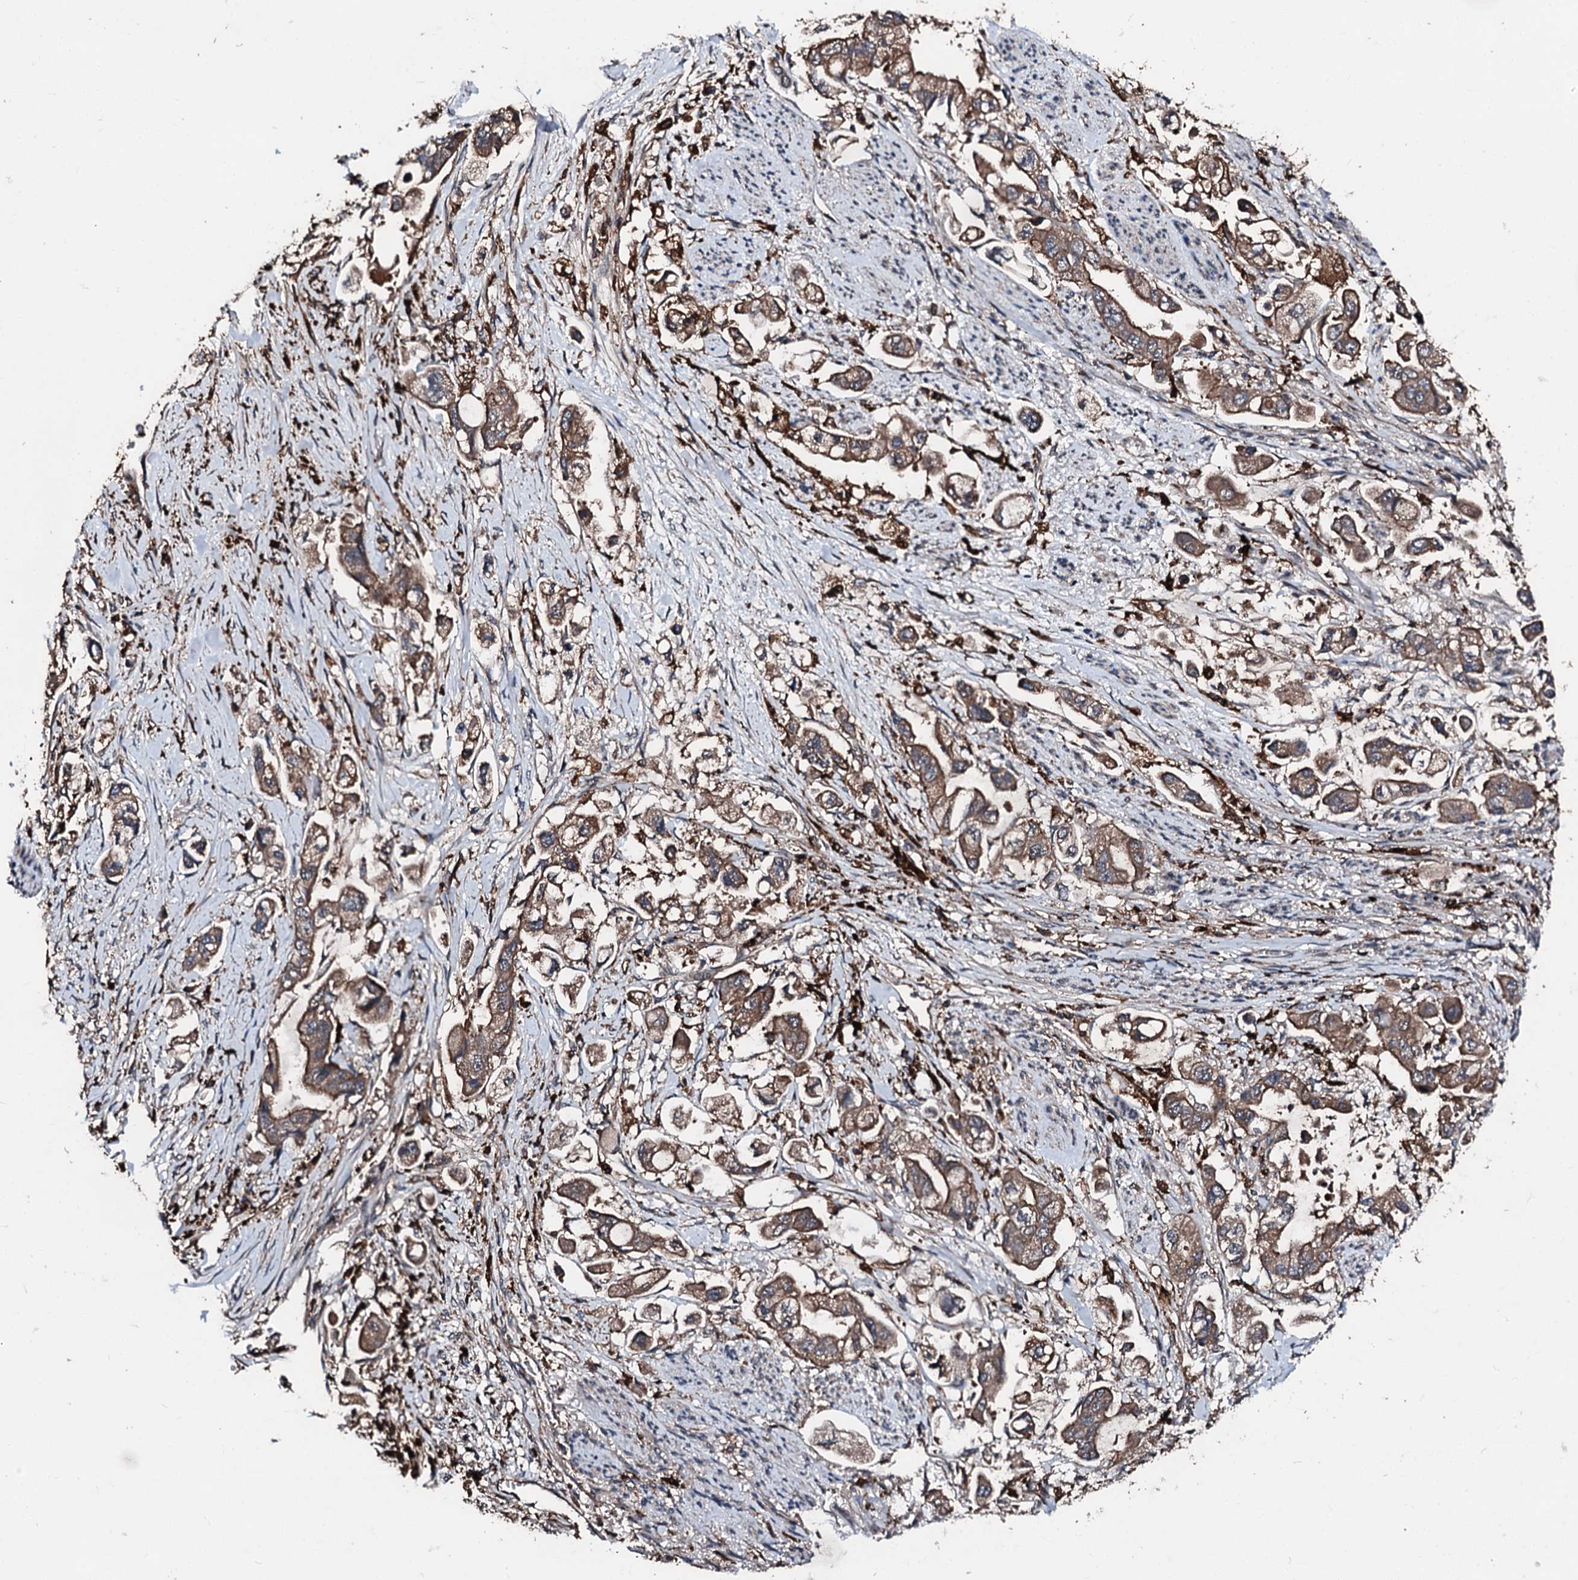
{"staining": {"intensity": "moderate", "quantity": ">75%", "location": "cytoplasmic/membranous"}, "tissue": "stomach cancer", "cell_type": "Tumor cells", "image_type": "cancer", "snomed": [{"axis": "morphology", "description": "Adenocarcinoma, NOS"}, {"axis": "topography", "description": "Stomach"}], "caption": "This is an image of IHC staining of stomach adenocarcinoma, which shows moderate positivity in the cytoplasmic/membranous of tumor cells.", "gene": "FGD4", "patient": {"sex": "male", "age": 62}}